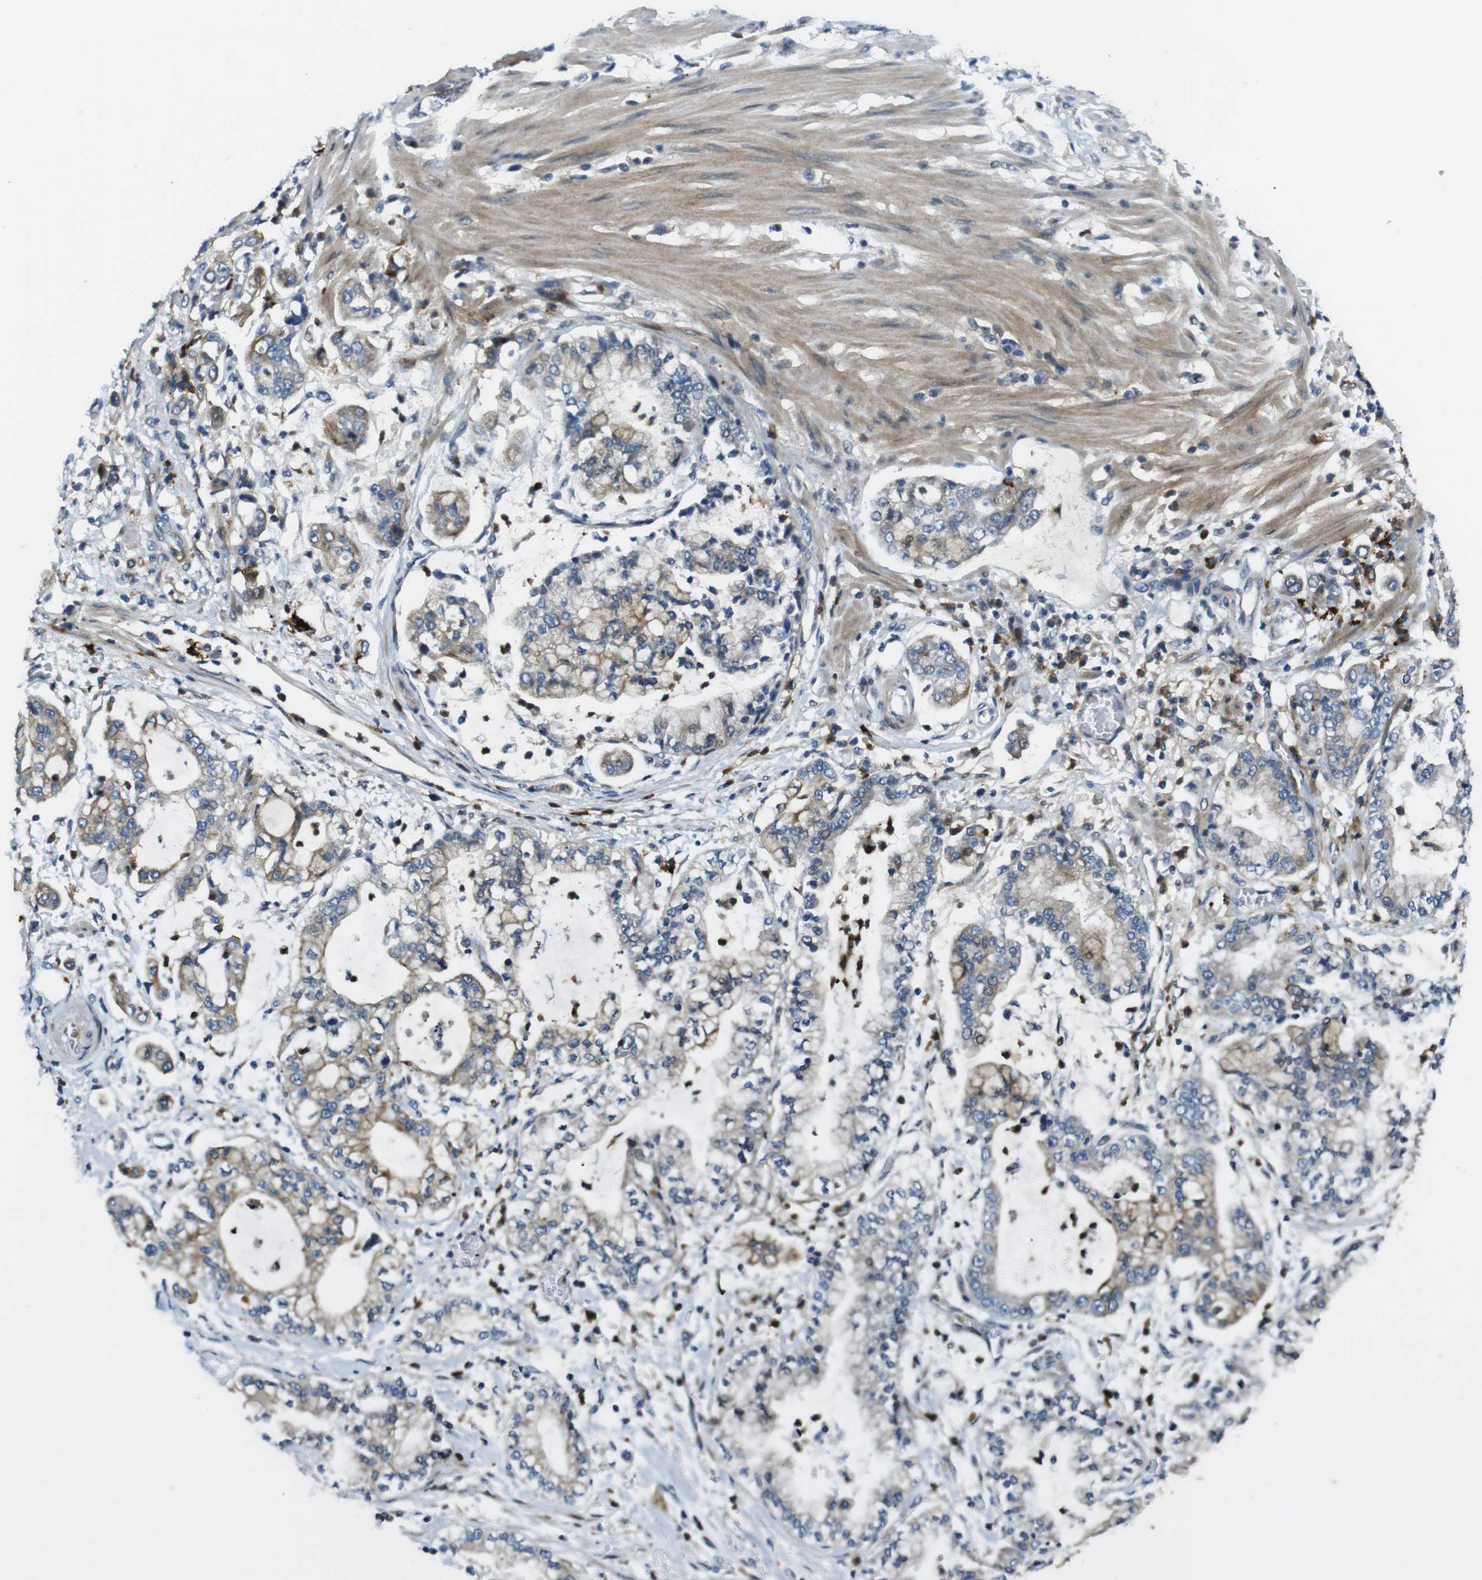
{"staining": {"intensity": "moderate", "quantity": "25%-75%", "location": "cytoplasmic/membranous"}, "tissue": "stomach cancer", "cell_type": "Tumor cells", "image_type": "cancer", "snomed": [{"axis": "morphology", "description": "Adenocarcinoma, NOS"}, {"axis": "topography", "description": "Stomach"}], "caption": "The photomicrograph demonstrates a brown stain indicating the presence of a protein in the cytoplasmic/membranous of tumor cells in stomach adenocarcinoma.", "gene": "ZDHHC3", "patient": {"sex": "male", "age": 76}}